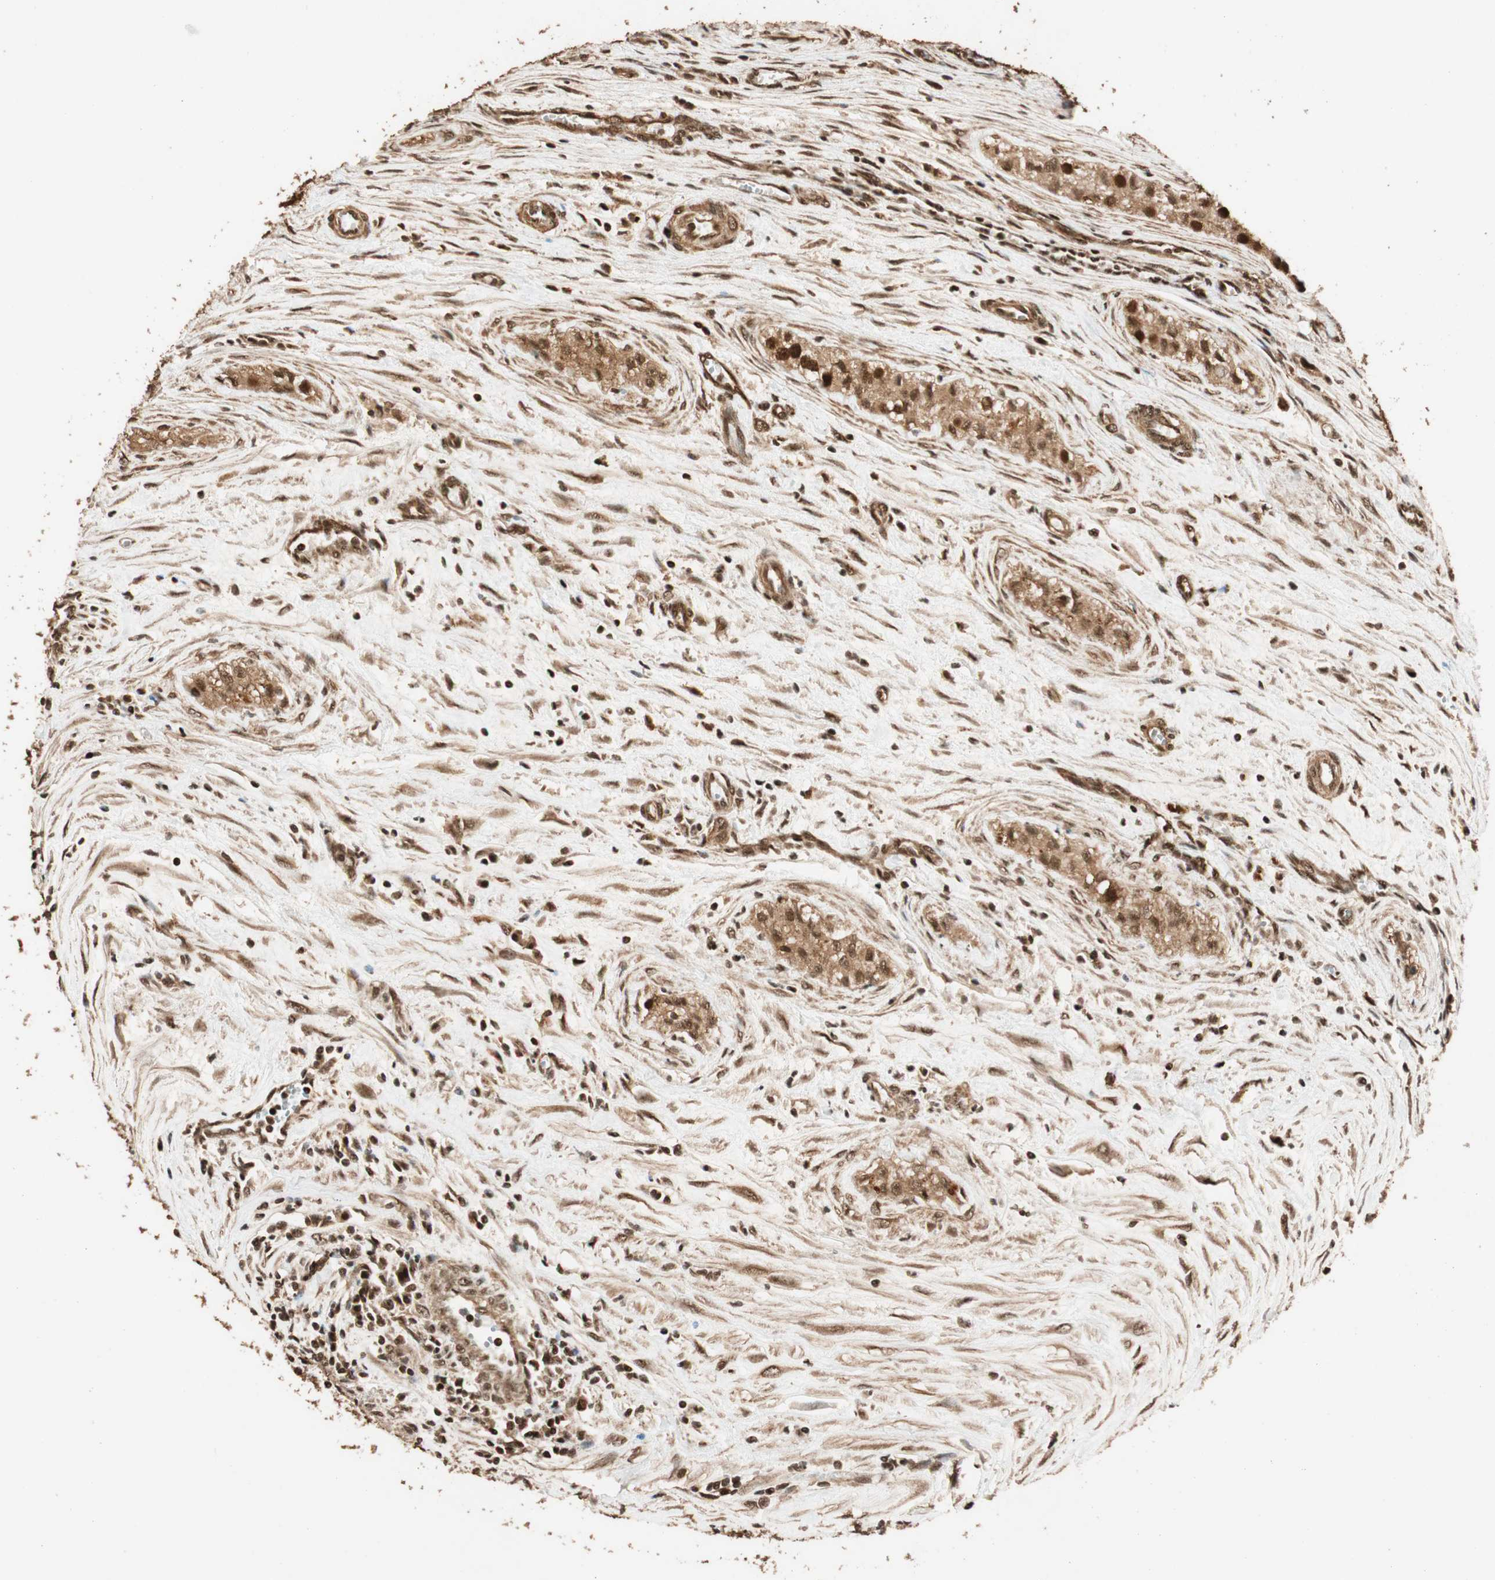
{"staining": {"intensity": "strong", "quantity": ">75%", "location": "cytoplasmic/membranous,nuclear"}, "tissue": "testis cancer", "cell_type": "Tumor cells", "image_type": "cancer", "snomed": [{"axis": "morphology", "description": "Carcinoma, Embryonal, NOS"}, {"axis": "topography", "description": "Testis"}], "caption": "This is an image of immunohistochemistry staining of testis cancer, which shows strong positivity in the cytoplasmic/membranous and nuclear of tumor cells.", "gene": "ALKBH5", "patient": {"sex": "male", "age": 28}}